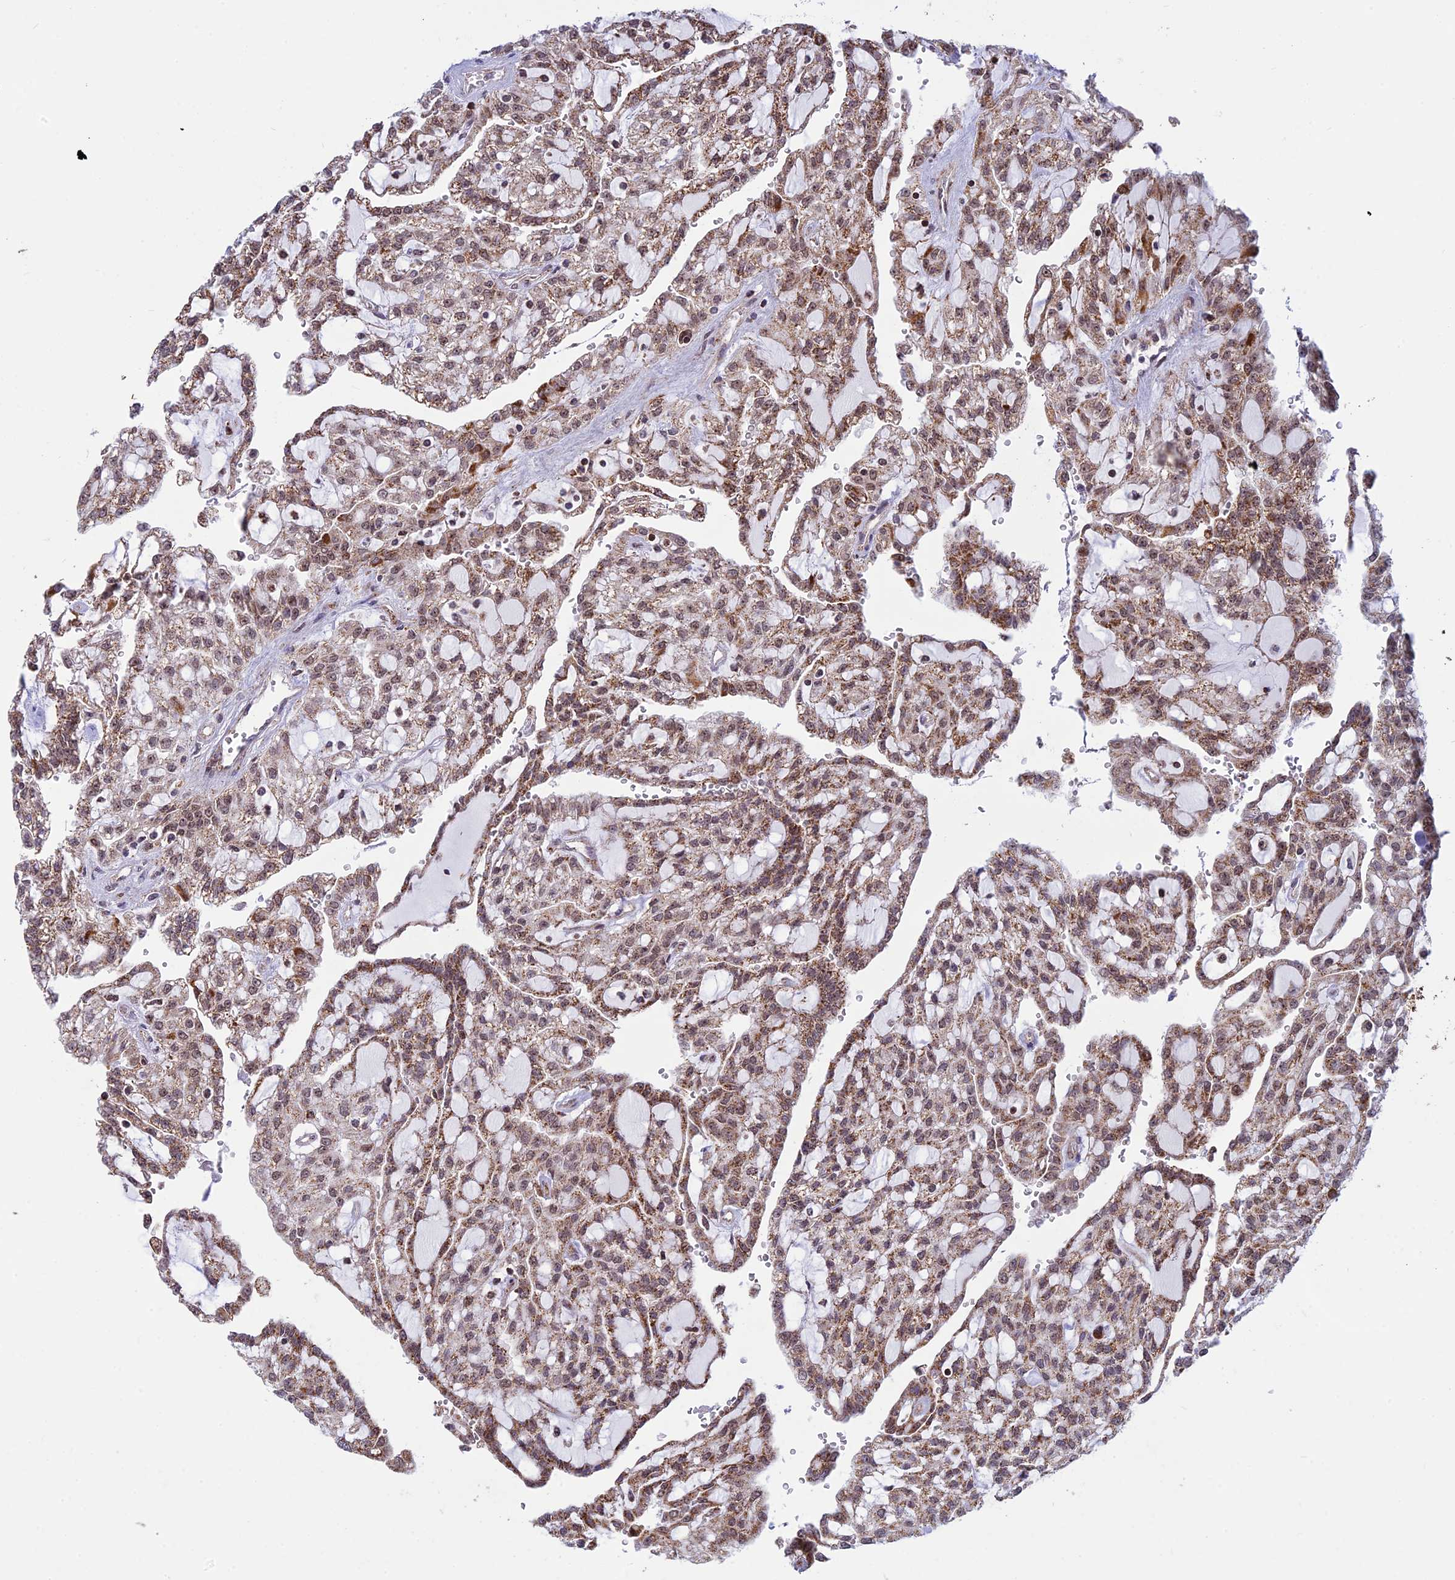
{"staining": {"intensity": "moderate", "quantity": "25%-75%", "location": "cytoplasmic/membranous,nuclear"}, "tissue": "renal cancer", "cell_type": "Tumor cells", "image_type": "cancer", "snomed": [{"axis": "morphology", "description": "Adenocarcinoma, NOS"}, {"axis": "topography", "description": "Kidney"}], "caption": "Protein expression analysis of human renal cancer (adenocarcinoma) reveals moderate cytoplasmic/membranous and nuclear staining in about 25%-75% of tumor cells.", "gene": "POLR1G", "patient": {"sex": "male", "age": 63}}